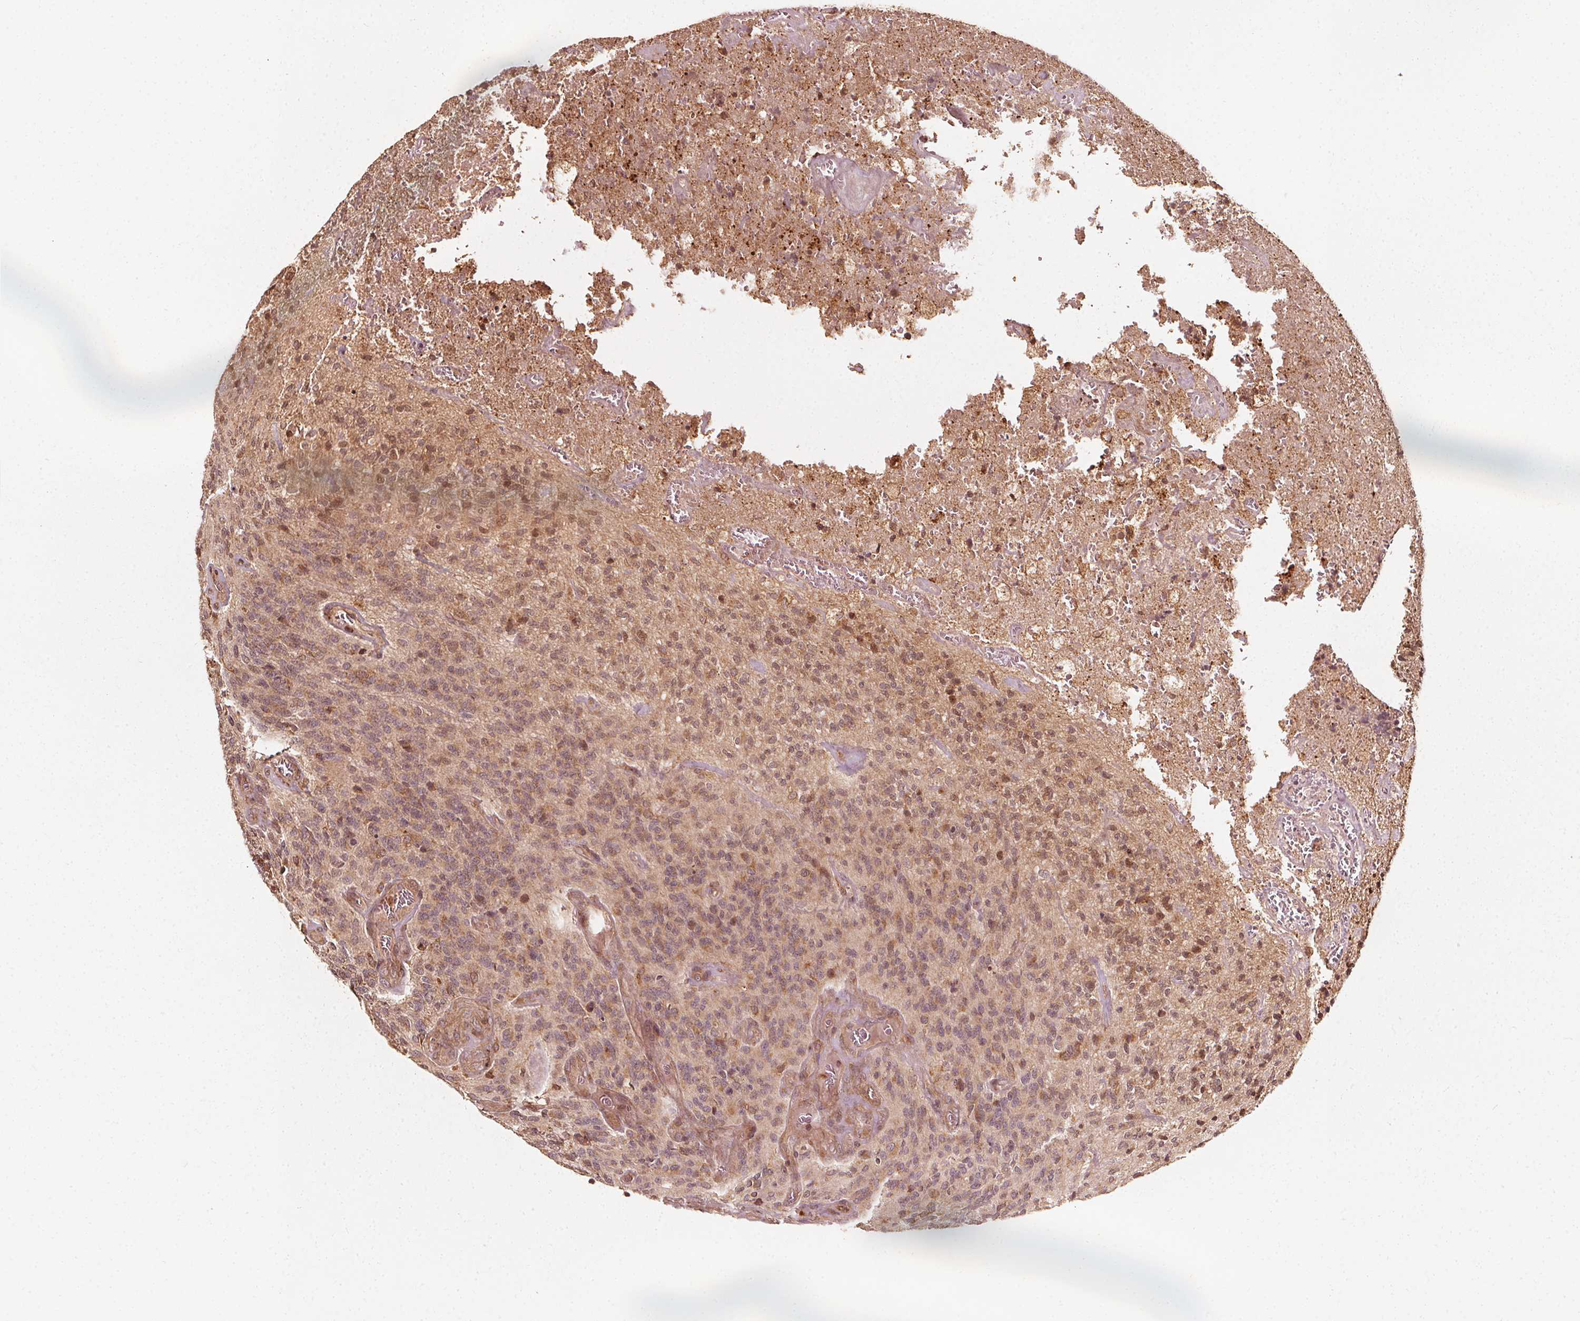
{"staining": {"intensity": "weak", "quantity": "25%-75%", "location": "cytoplasmic/membranous,nuclear"}, "tissue": "glioma", "cell_type": "Tumor cells", "image_type": "cancer", "snomed": [{"axis": "morphology", "description": "Glioma, malignant, High grade"}, {"axis": "topography", "description": "Brain"}], "caption": "Brown immunohistochemical staining in glioma reveals weak cytoplasmic/membranous and nuclear staining in about 25%-75% of tumor cells.", "gene": "NPC1", "patient": {"sex": "male", "age": 76}}